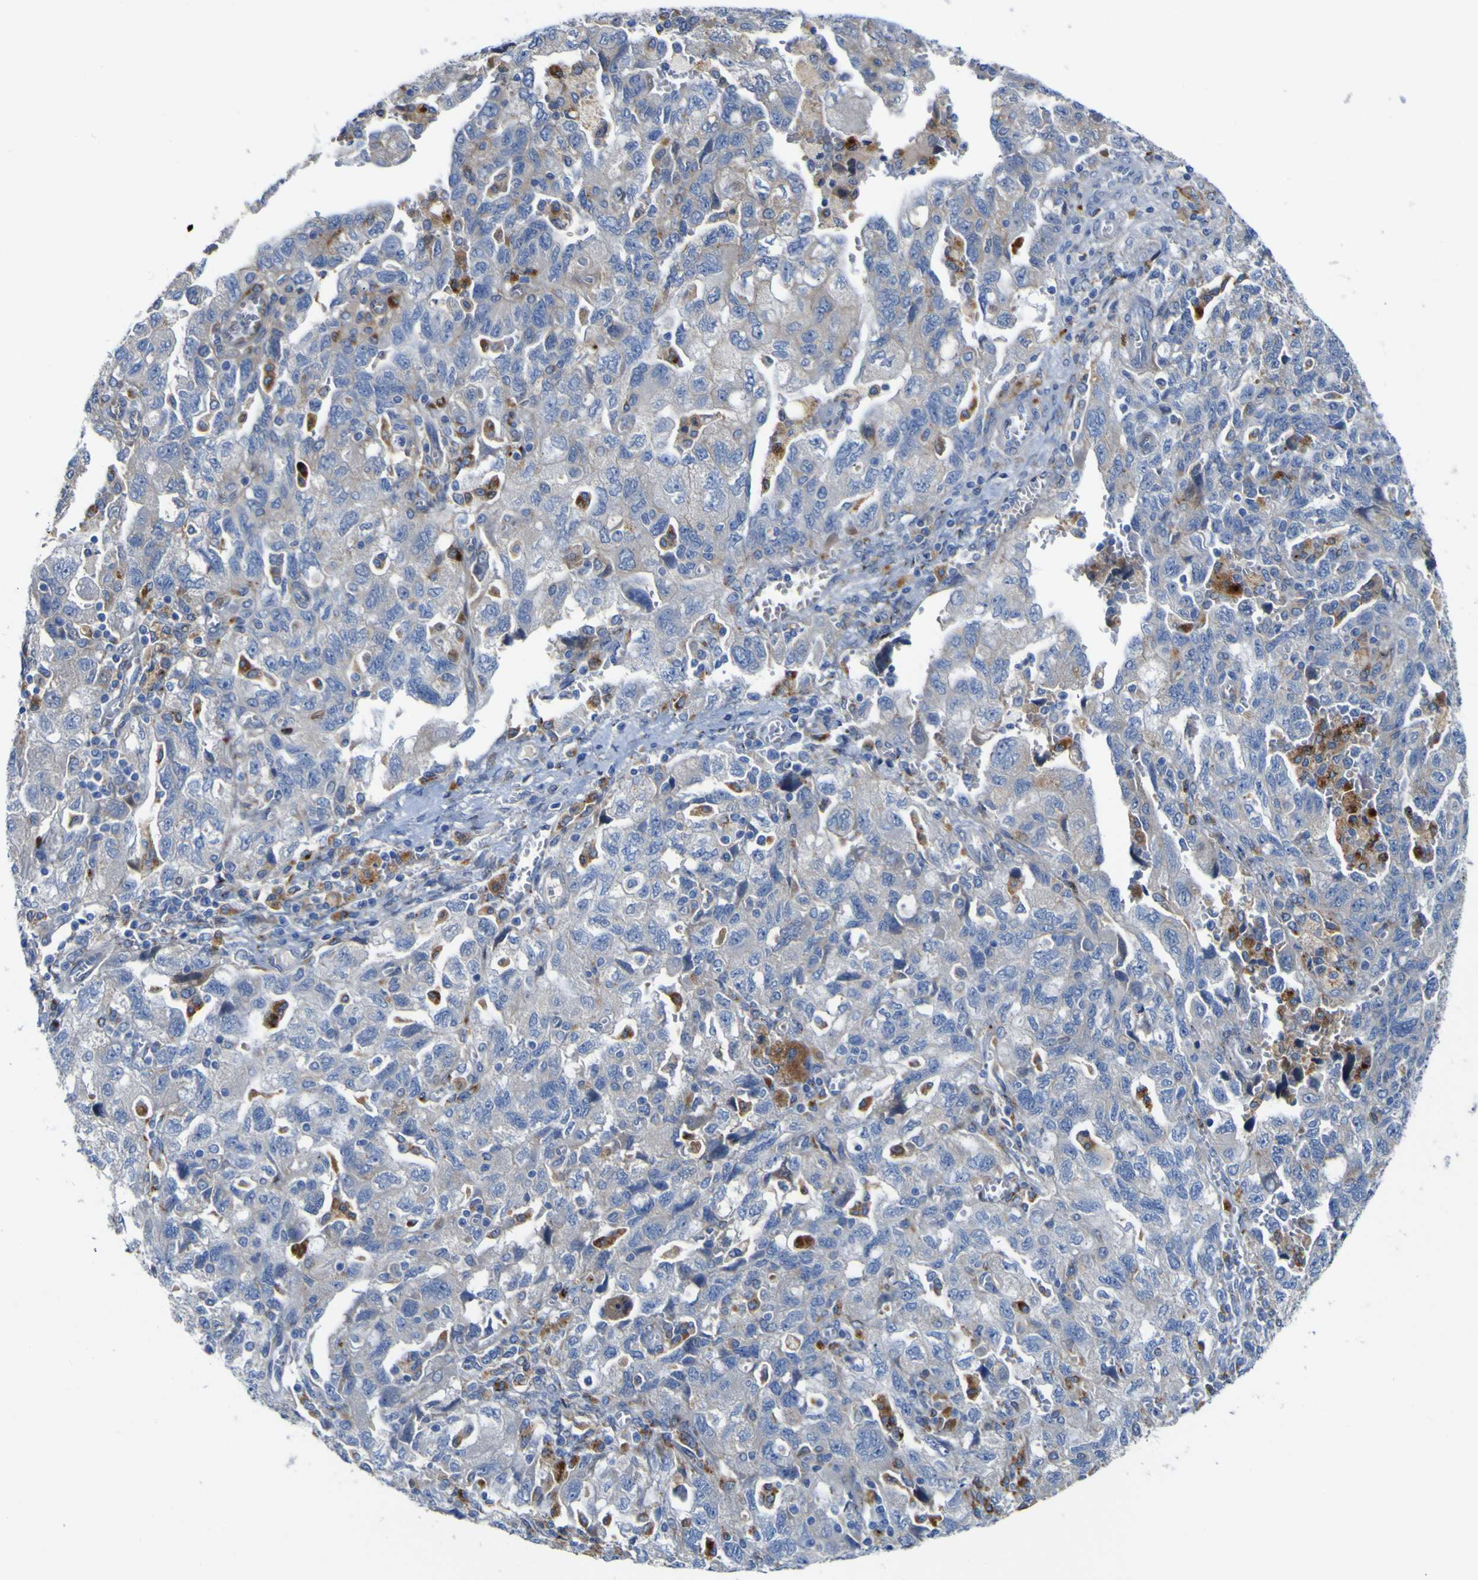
{"staining": {"intensity": "weak", "quantity": "<25%", "location": "cytoplasmic/membranous"}, "tissue": "ovarian cancer", "cell_type": "Tumor cells", "image_type": "cancer", "snomed": [{"axis": "morphology", "description": "Carcinoma, NOS"}, {"axis": "morphology", "description": "Cystadenocarcinoma, serous, NOS"}, {"axis": "topography", "description": "Ovary"}], "caption": "A high-resolution photomicrograph shows immunohistochemistry staining of serous cystadenocarcinoma (ovarian), which shows no significant positivity in tumor cells.", "gene": "PTPRF", "patient": {"sex": "female", "age": 69}}